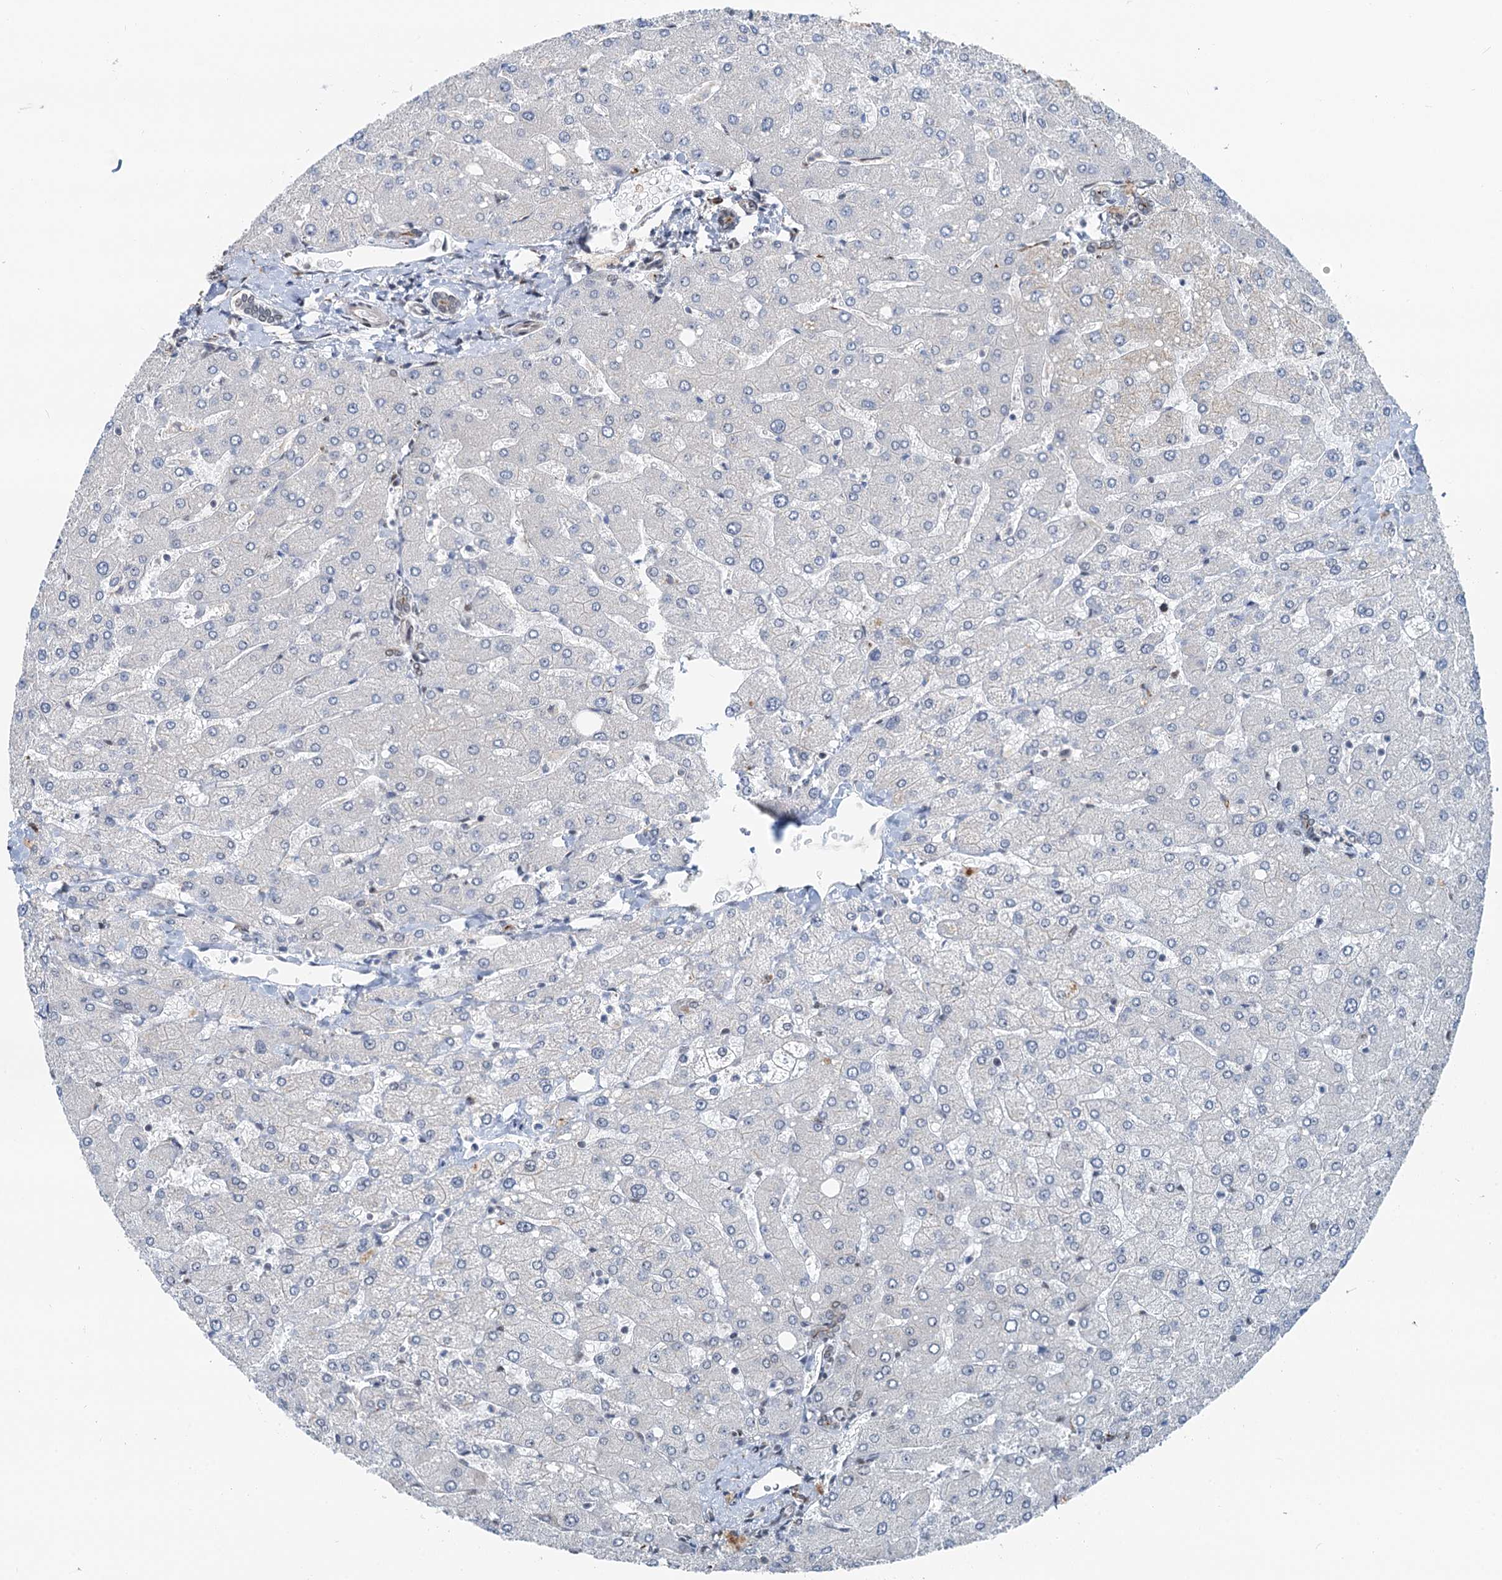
{"staining": {"intensity": "moderate", "quantity": "<25%", "location": "cytoplasmic/membranous"}, "tissue": "liver", "cell_type": "Cholangiocytes", "image_type": "normal", "snomed": [{"axis": "morphology", "description": "Normal tissue, NOS"}, {"axis": "topography", "description": "Liver"}], "caption": "There is low levels of moderate cytoplasmic/membranous positivity in cholangiocytes of normal liver, as demonstrated by immunohistochemical staining (brown color).", "gene": "CFDP1", "patient": {"sex": "male", "age": 55}}